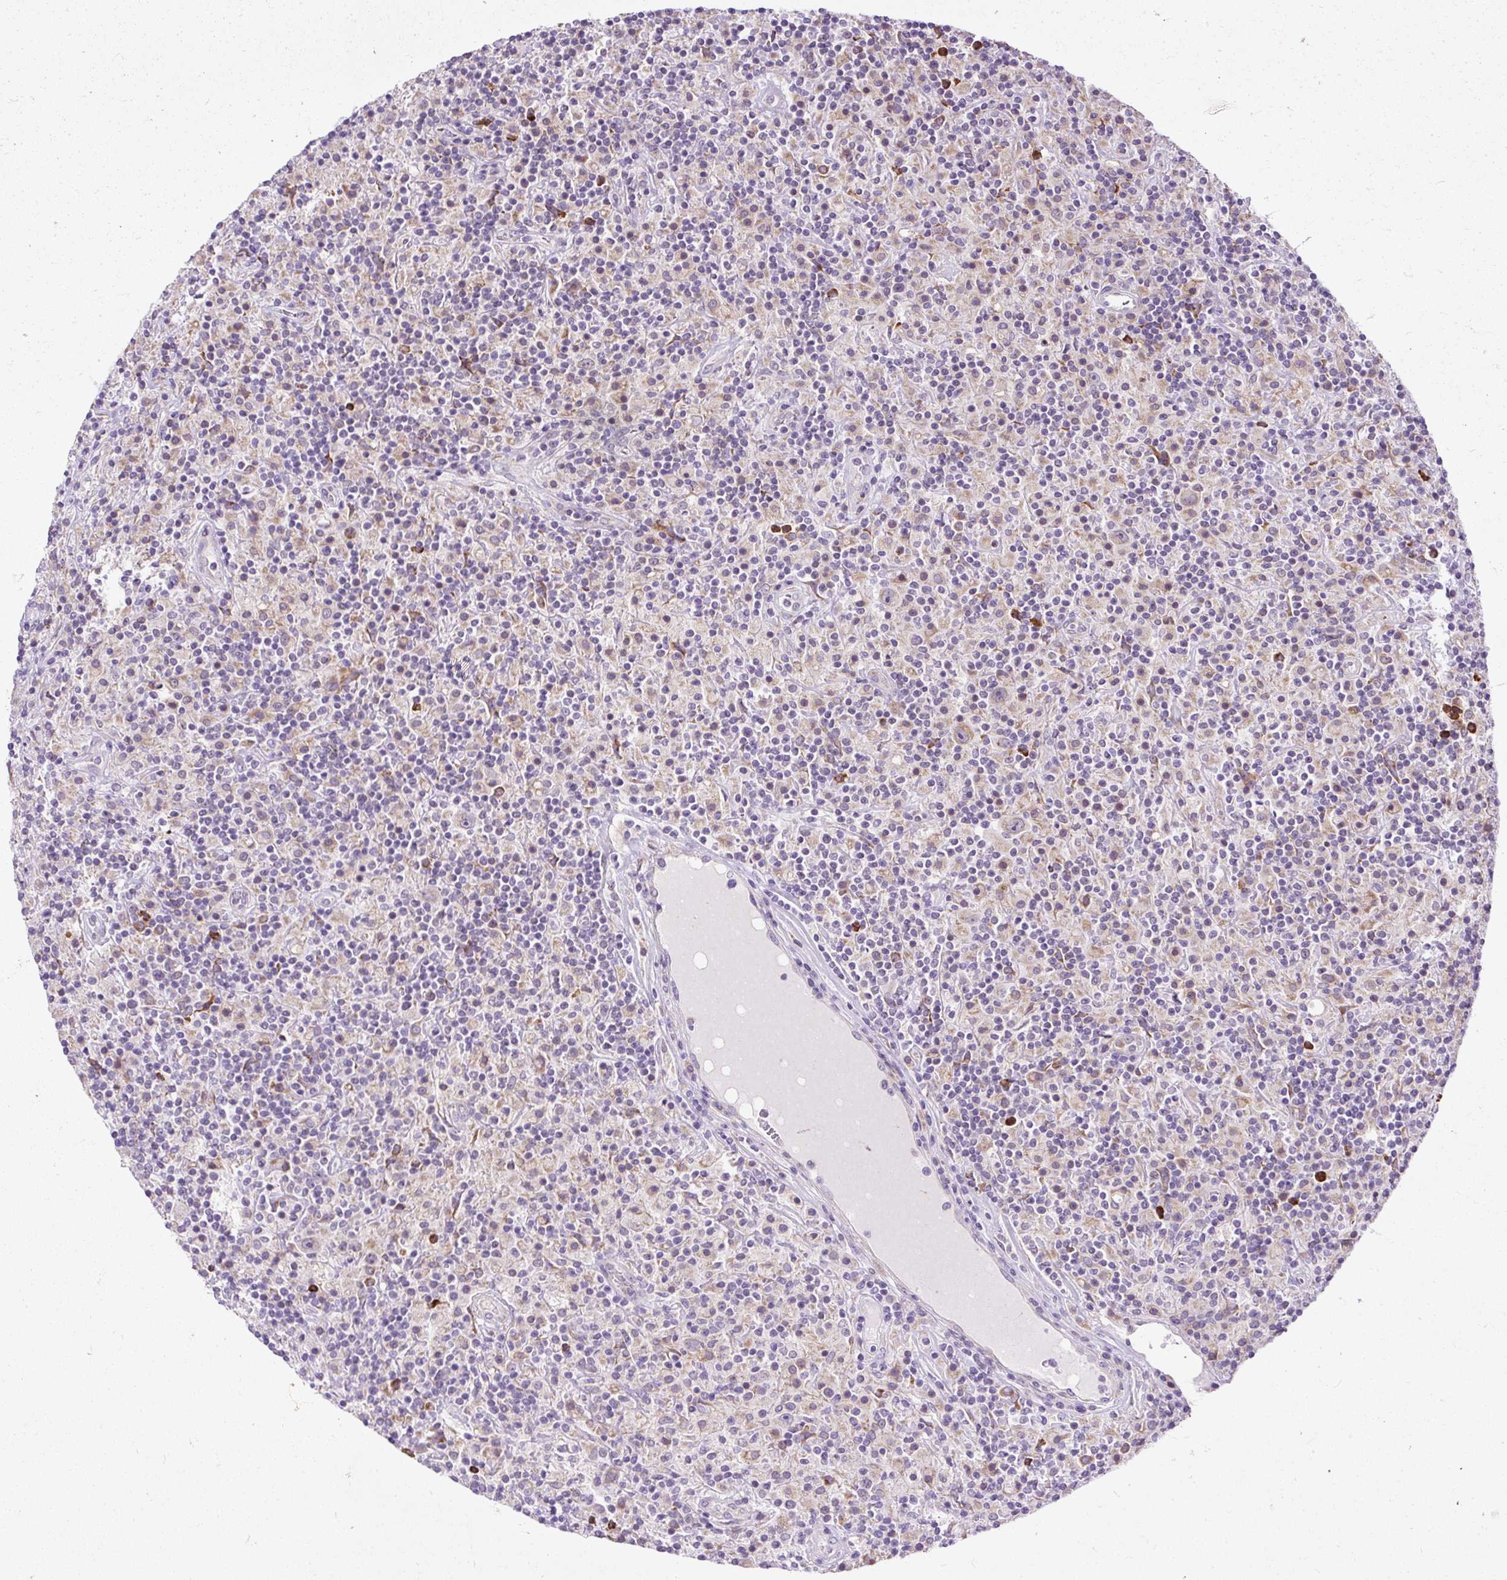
{"staining": {"intensity": "weak", "quantity": "25%-75%", "location": "cytoplasmic/membranous"}, "tissue": "lymphoma", "cell_type": "Tumor cells", "image_type": "cancer", "snomed": [{"axis": "morphology", "description": "Hodgkin's disease, NOS"}, {"axis": "topography", "description": "Lymph node"}], "caption": "IHC staining of lymphoma, which demonstrates low levels of weak cytoplasmic/membranous staining in about 25%-75% of tumor cells indicating weak cytoplasmic/membranous protein expression. The staining was performed using DAB (brown) for protein detection and nuclei were counterstained in hematoxylin (blue).", "gene": "FMC1", "patient": {"sex": "male", "age": 70}}